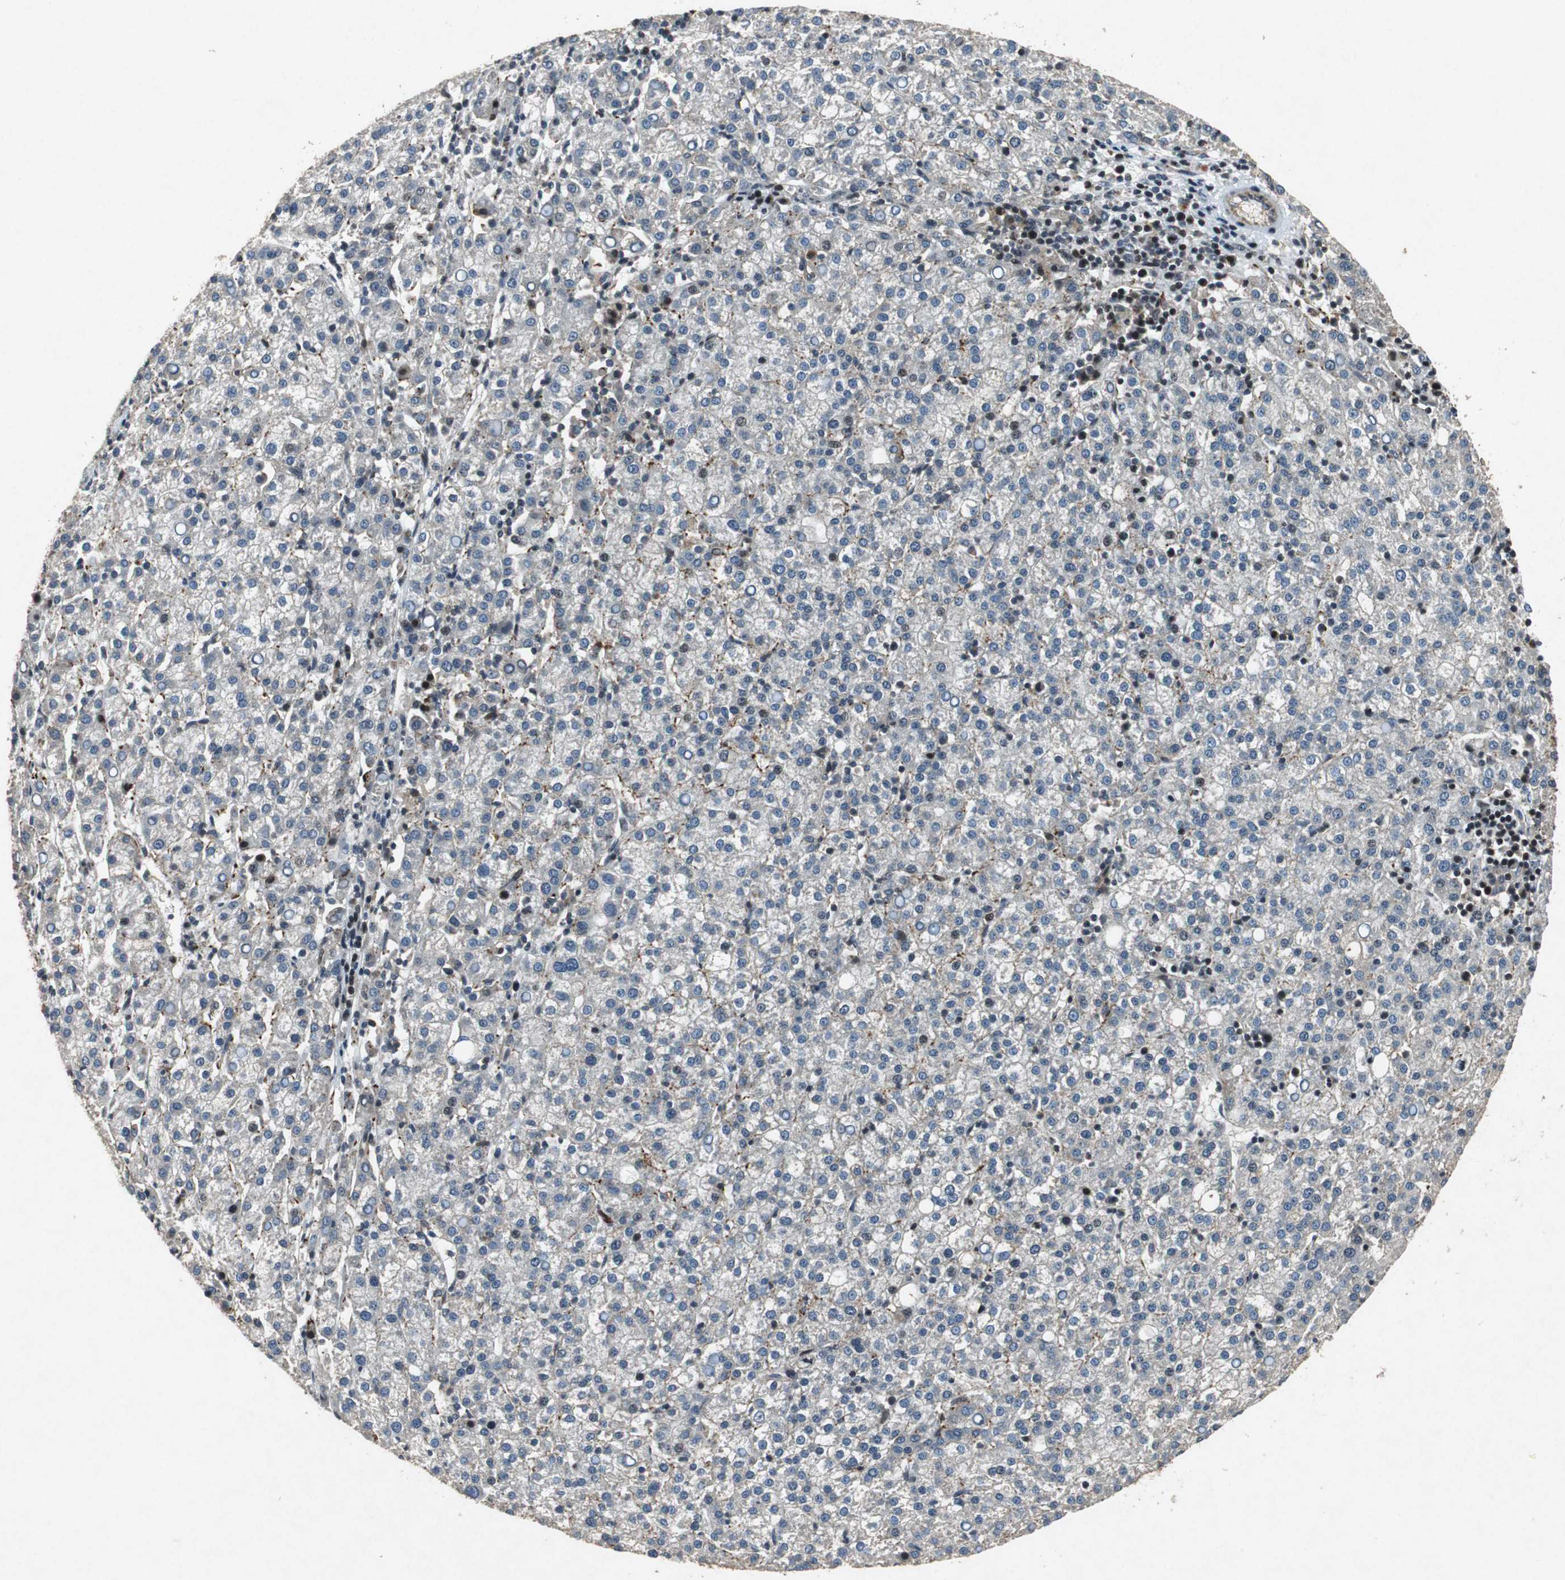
{"staining": {"intensity": "weak", "quantity": "<25%", "location": "cytoplasmic/membranous"}, "tissue": "liver cancer", "cell_type": "Tumor cells", "image_type": "cancer", "snomed": [{"axis": "morphology", "description": "Carcinoma, Hepatocellular, NOS"}, {"axis": "topography", "description": "Liver"}], "caption": "This is an immunohistochemistry (IHC) photomicrograph of human liver cancer (hepatocellular carcinoma). There is no staining in tumor cells.", "gene": "TUBA4A", "patient": {"sex": "female", "age": 58}}